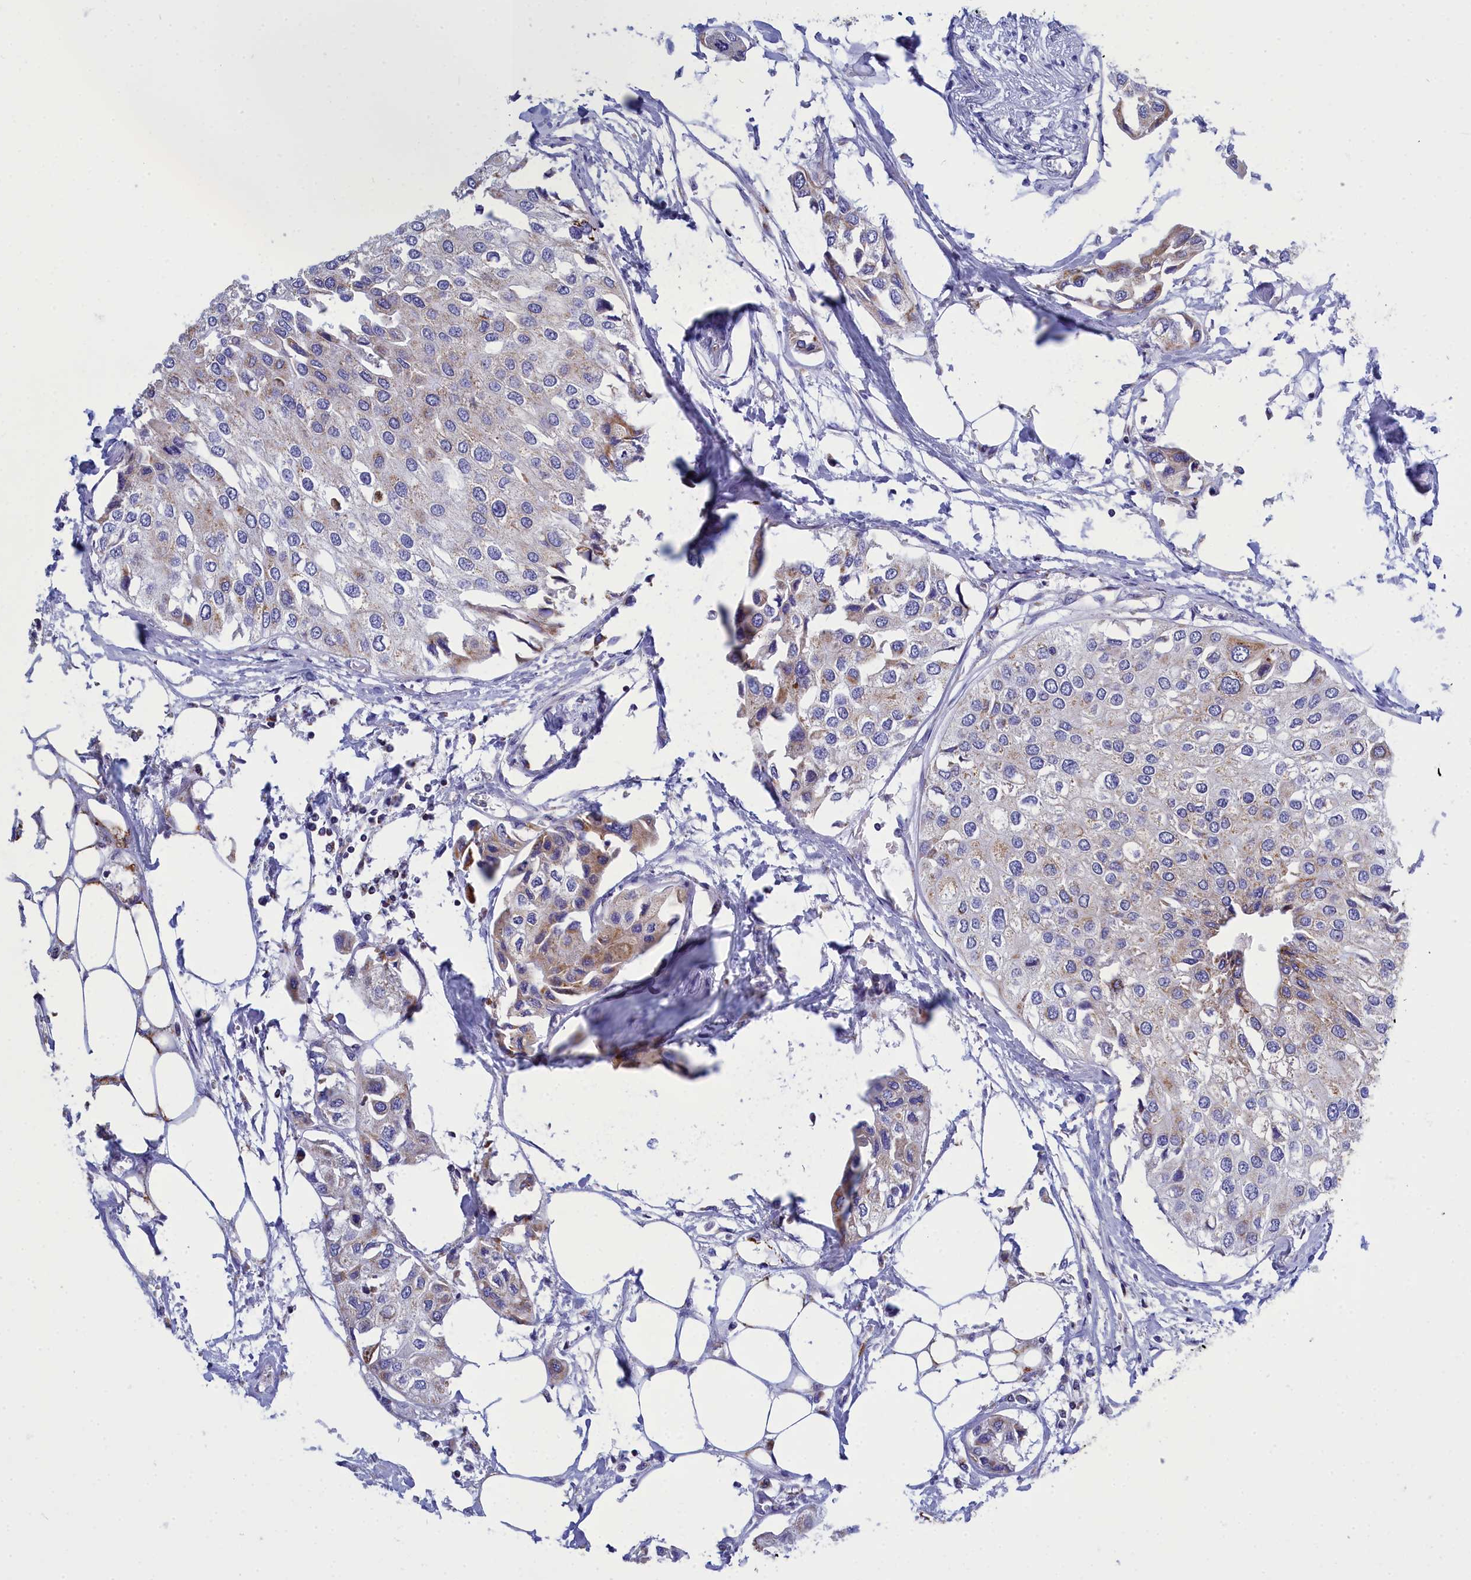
{"staining": {"intensity": "weak", "quantity": "25%-75%", "location": "cytoplasmic/membranous"}, "tissue": "urothelial cancer", "cell_type": "Tumor cells", "image_type": "cancer", "snomed": [{"axis": "morphology", "description": "Urothelial carcinoma, High grade"}, {"axis": "topography", "description": "Urinary bladder"}], "caption": "DAB (3,3'-diaminobenzidine) immunohistochemical staining of urothelial cancer reveals weak cytoplasmic/membranous protein positivity in about 25%-75% of tumor cells.", "gene": "CCRL2", "patient": {"sex": "male", "age": 64}}